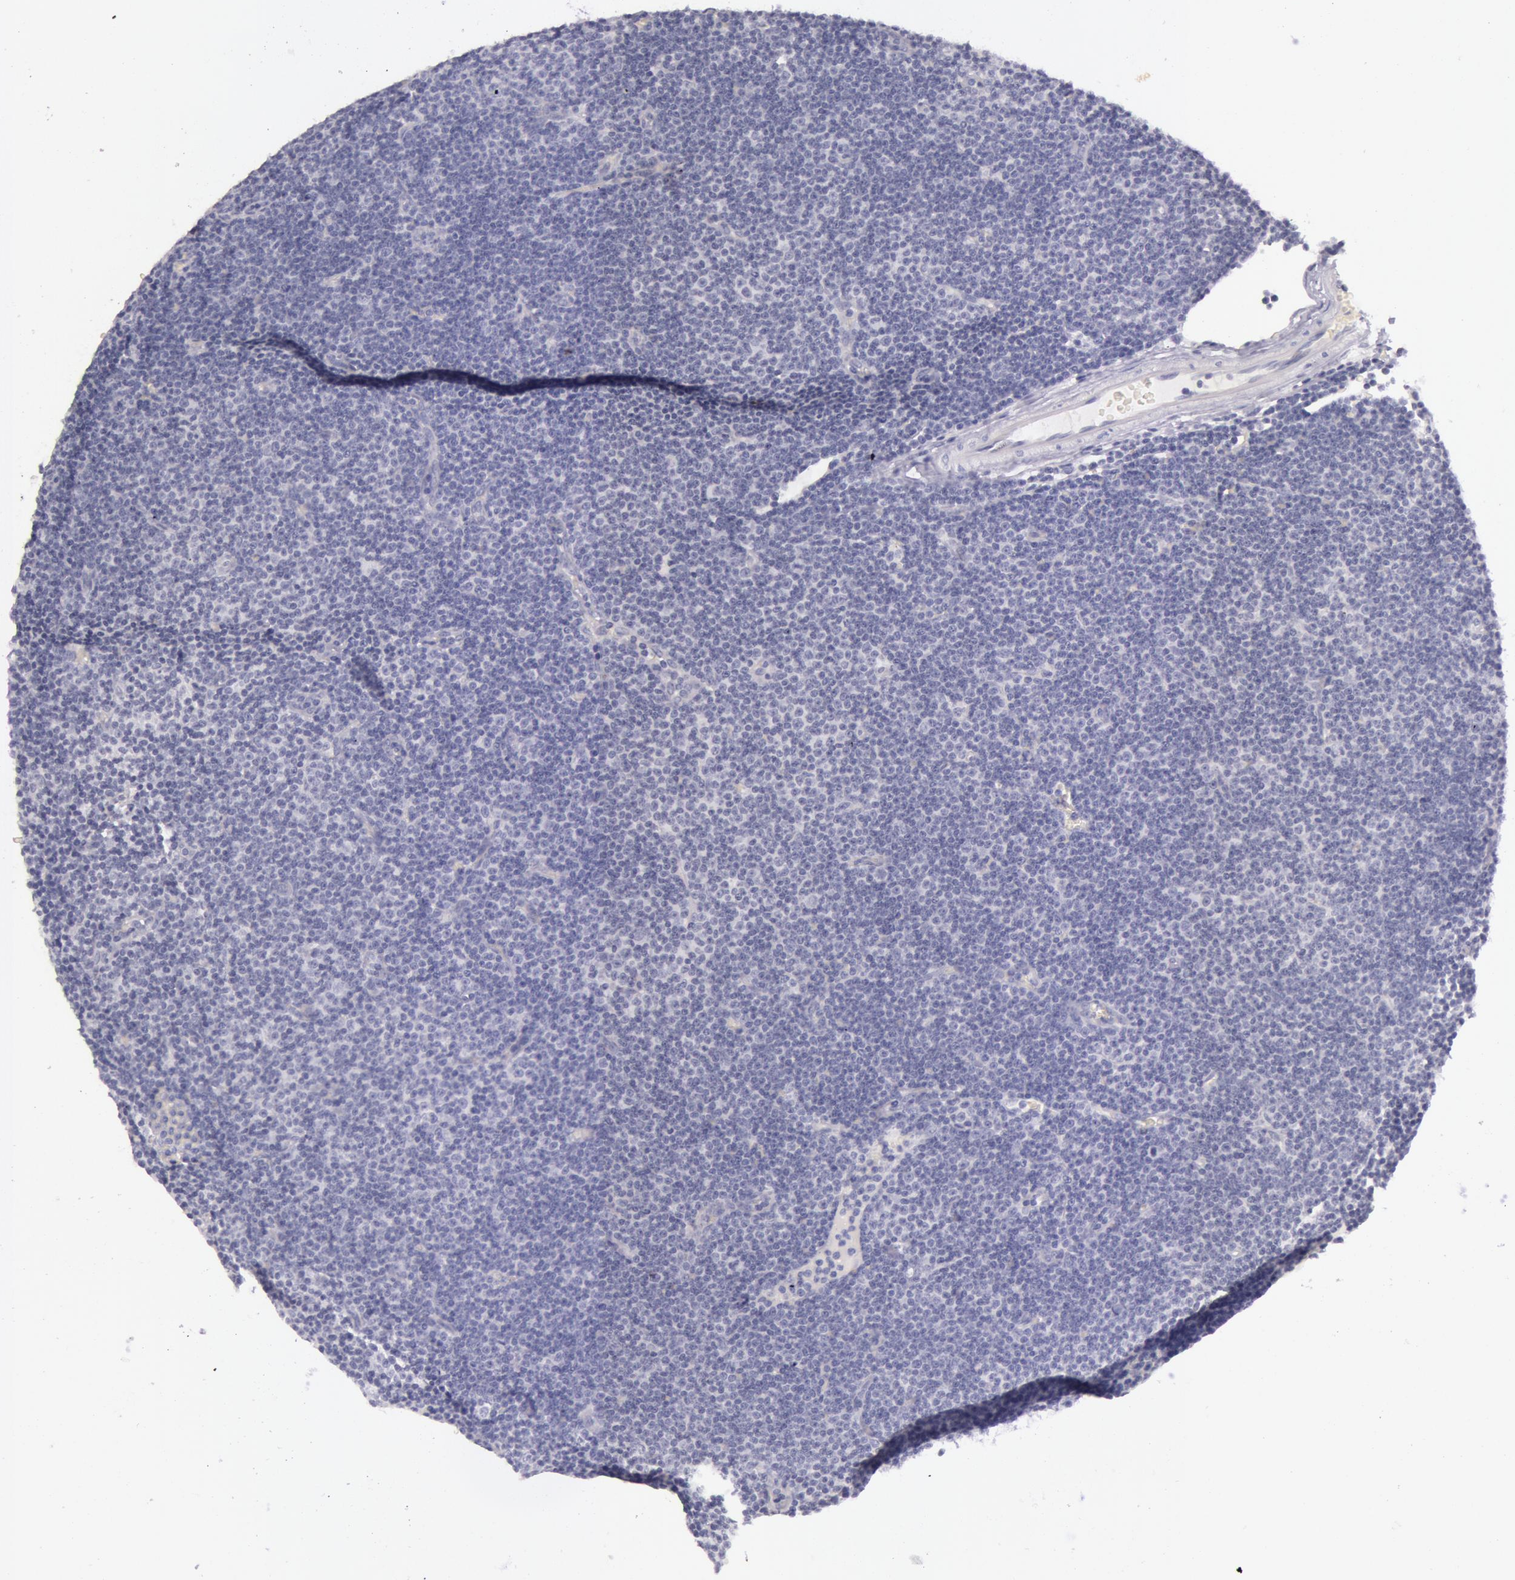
{"staining": {"intensity": "negative", "quantity": "none", "location": "none"}, "tissue": "lymphoma", "cell_type": "Tumor cells", "image_type": "cancer", "snomed": [{"axis": "morphology", "description": "Malignant lymphoma, non-Hodgkin's type, Low grade"}, {"axis": "topography", "description": "Lymph node"}], "caption": "Immunohistochemistry of human low-grade malignant lymphoma, non-Hodgkin's type shows no positivity in tumor cells. Brightfield microscopy of immunohistochemistry (IHC) stained with DAB (3,3'-diaminobenzidine) (brown) and hematoxylin (blue), captured at high magnification.", "gene": "RBMY1F", "patient": {"sex": "male", "age": 57}}